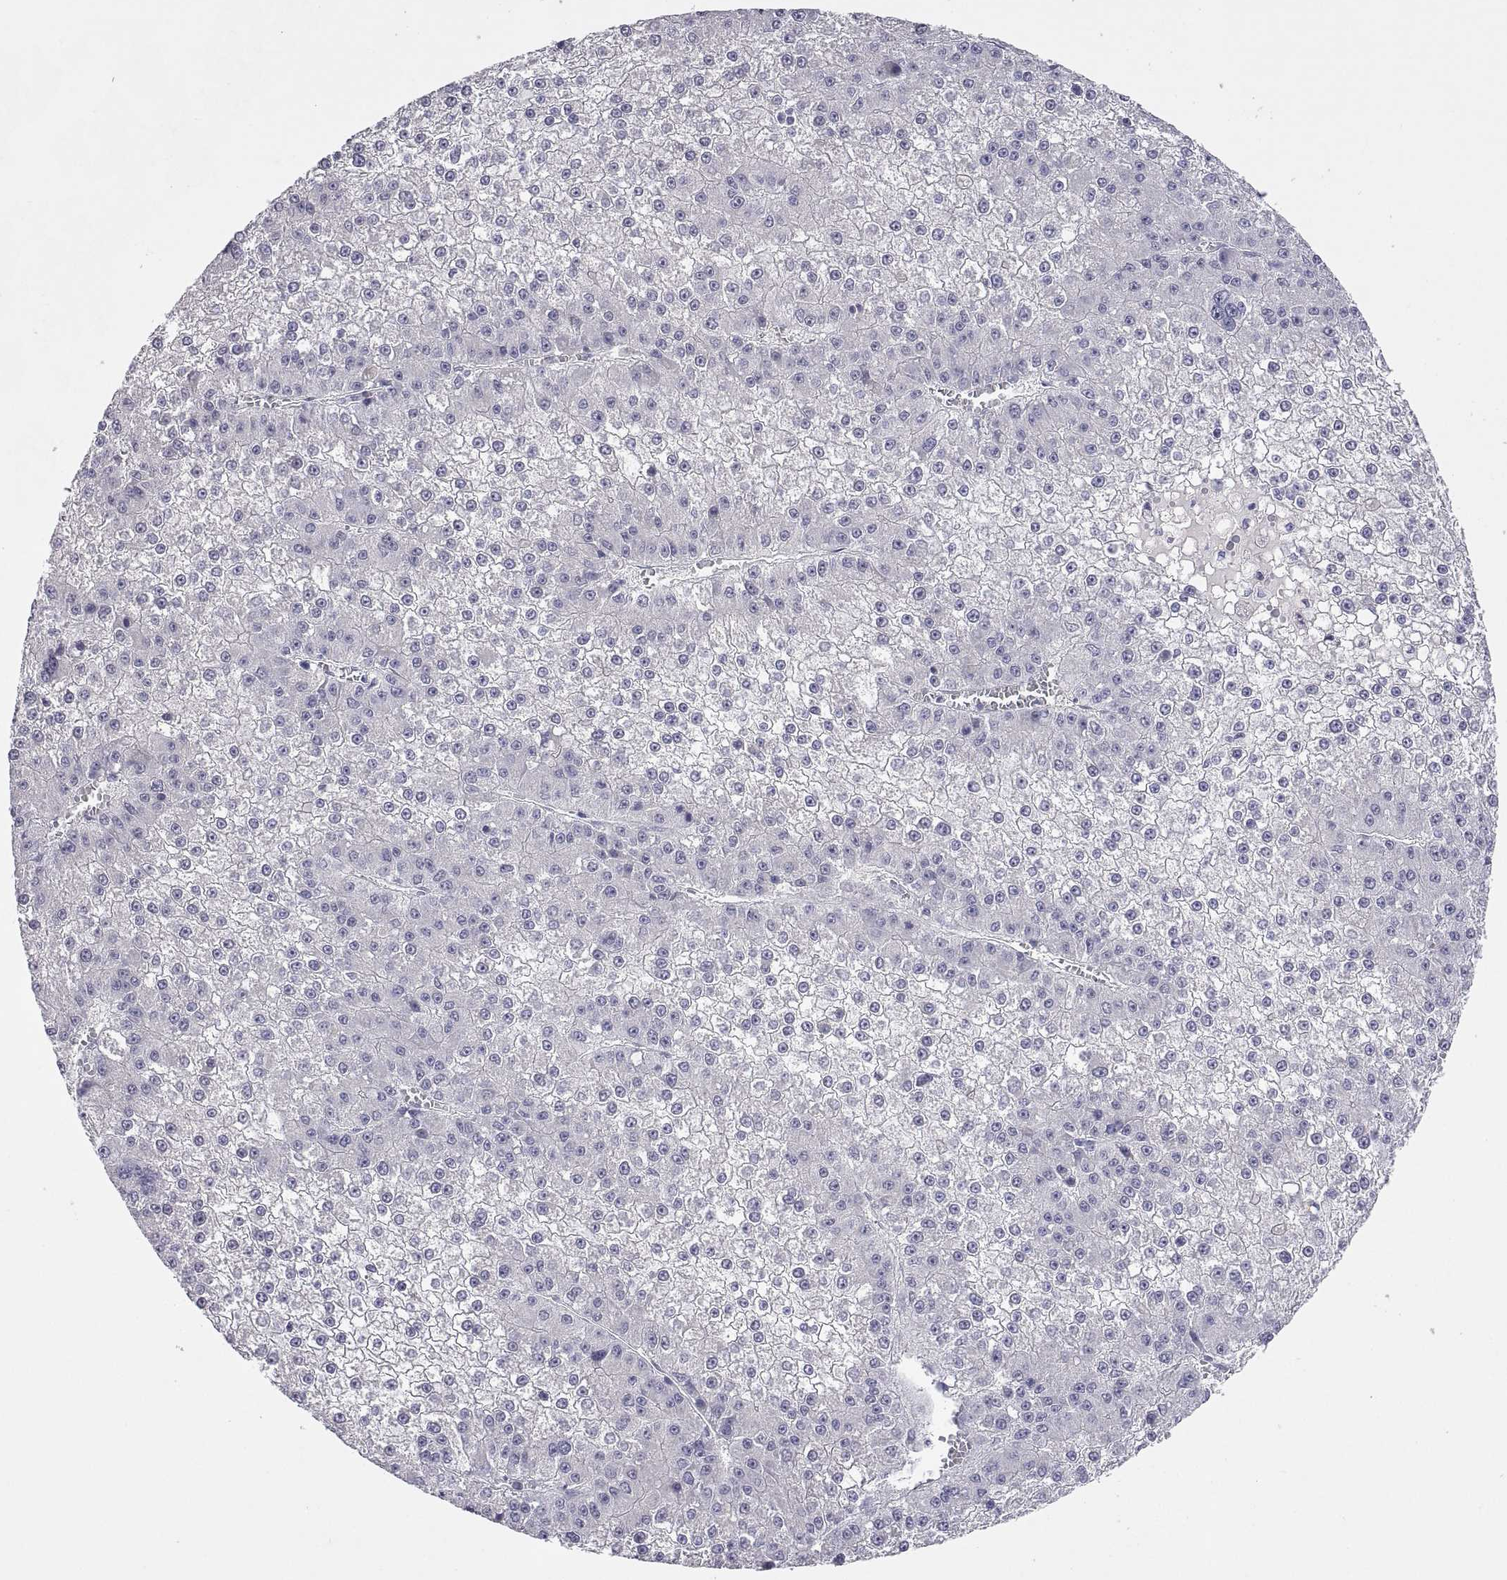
{"staining": {"intensity": "negative", "quantity": "none", "location": "none"}, "tissue": "liver cancer", "cell_type": "Tumor cells", "image_type": "cancer", "snomed": [{"axis": "morphology", "description": "Carcinoma, Hepatocellular, NOS"}, {"axis": "topography", "description": "Liver"}], "caption": "Immunohistochemistry (IHC) micrograph of neoplastic tissue: hepatocellular carcinoma (liver) stained with DAB demonstrates no significant protein staining in tumor cells. (DAB (3,3'-diaminobenzidine) immunohistochemistry (IHC), high magnification).", "gene": "MS4A1", "patient": {"sex": "female", "age": 73}}